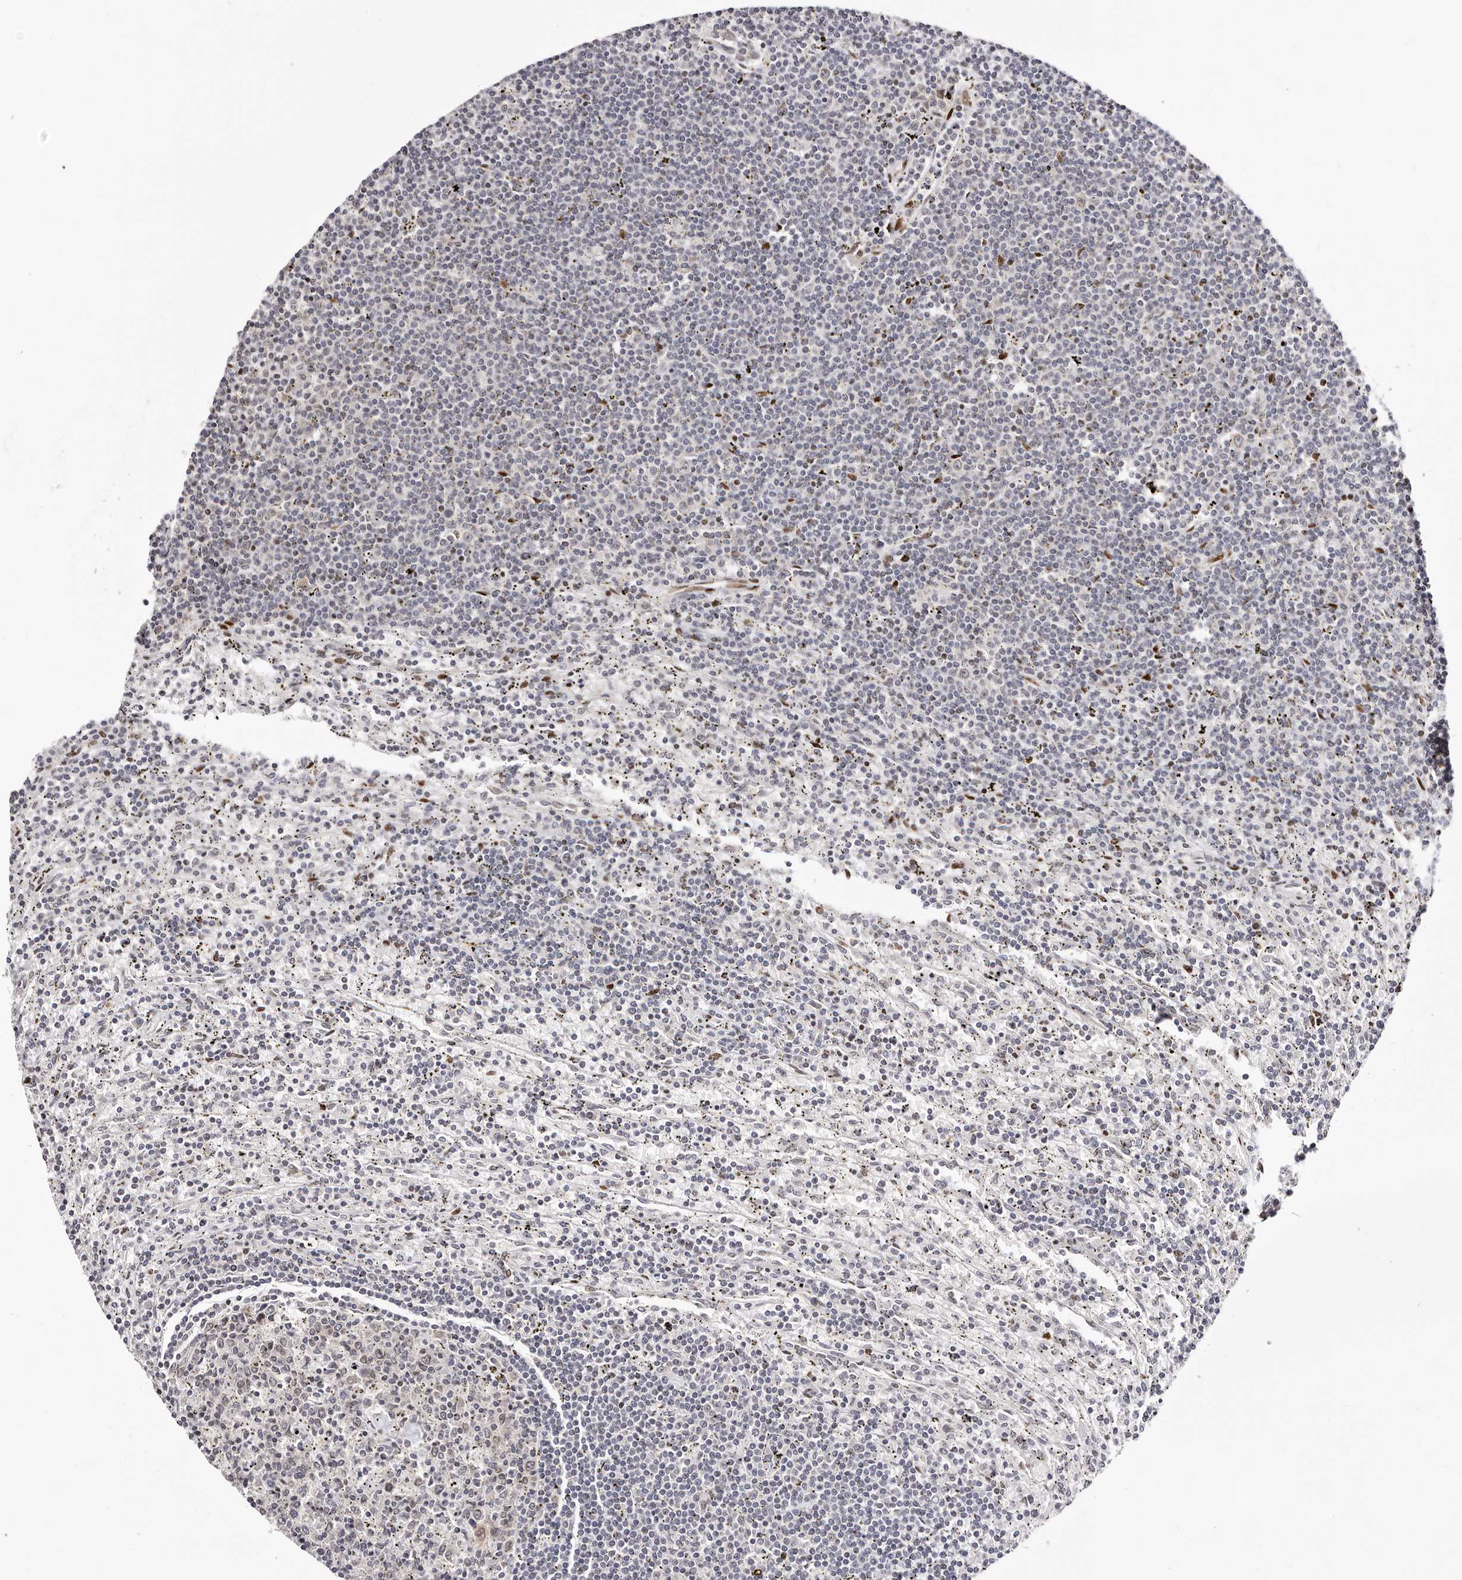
{"staining": {"intensity": "negative", "quantity": "none", "location": "none"}, "tissue": "lymphoma", "cell_type": "Tumor cells", "image_type": "cancer", "snomed": [{"axis": "morphology", "description": "Malignant lymphoma, non-Hodgkin's type, Low grade"}, {"axis": "topography", "description": "Spleen"}], "caption": "An IHC micrograph of malignant lymphoma, non-Hodgkin's type (low-grade) is shown. There is no staining in tumor cells of malignant lymphoma, non-Hodgkin's type (low-grade).", "gene": "NUP153", "patient": {"sex": "male", "age": 76}}